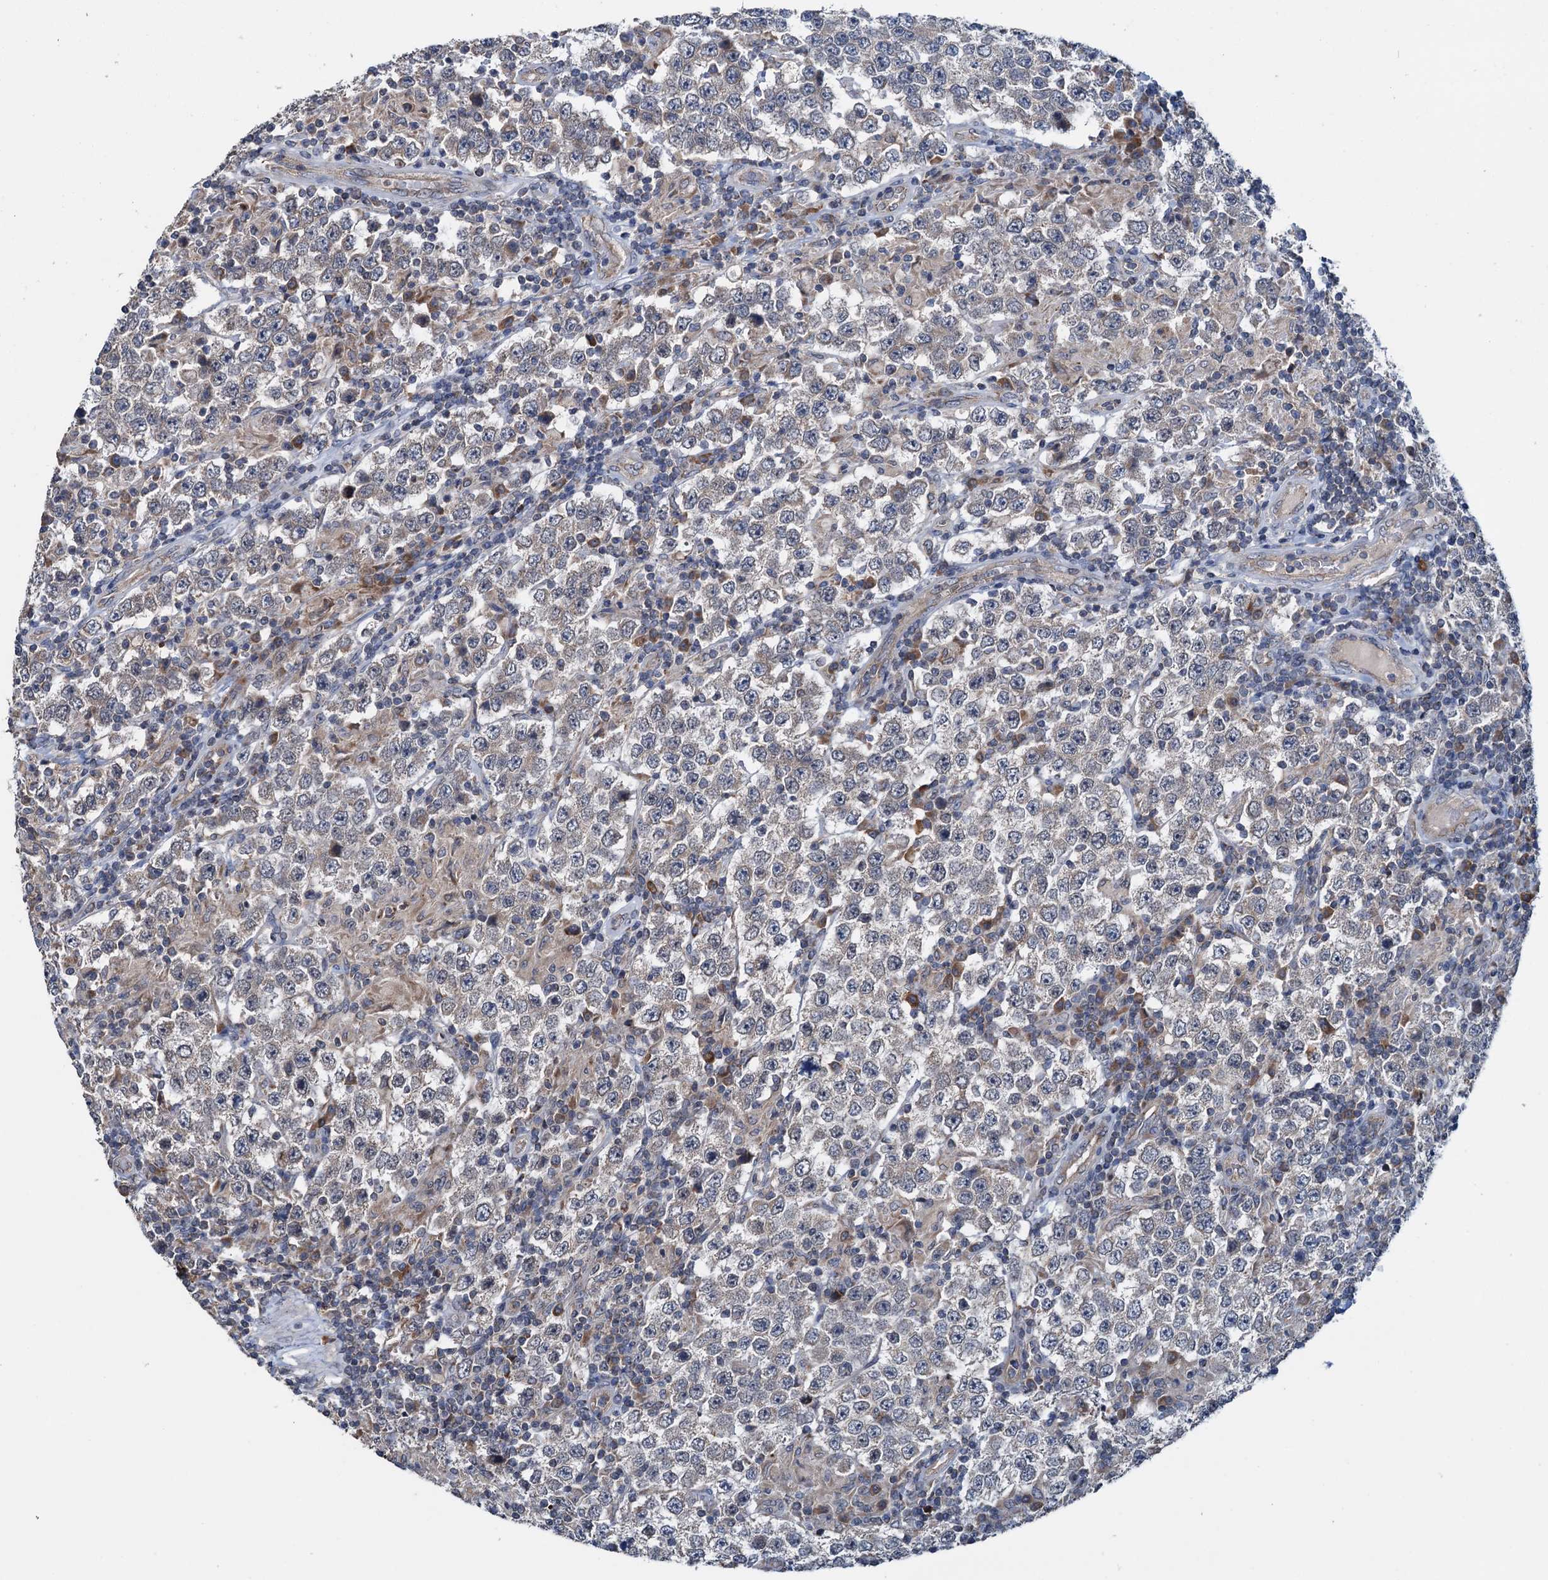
{"staining": {"intensity": "weak", "quantity": "<25%", "location": "cytoplasmic/membranous"}, "tissue": "testis cancer", "cell_type": "Tumor cells", "image_type": "cancer", "snomed": [{"axis": "morphology", "description": "Normal tissue, NOS"}, {"axis": "morphology", "description": "Urothelial carcinoma, High grade"}, {"axis": "morphology", "description": "Seminoma, NOS"}, {"axis": "morphology", "description": "Carcinoma, Embryonal, NOS"}, {"axis": "topography", "description": "Urinary bladder"}, {"axis": "topography", "description": "Testis"}], "caption": "This is an IHC histopathology image of human testis cancer (seminoma). There is no positivity in tumor cells.", "gene": "ELAC1", "patient": {"sex": "male", "age": 41}}